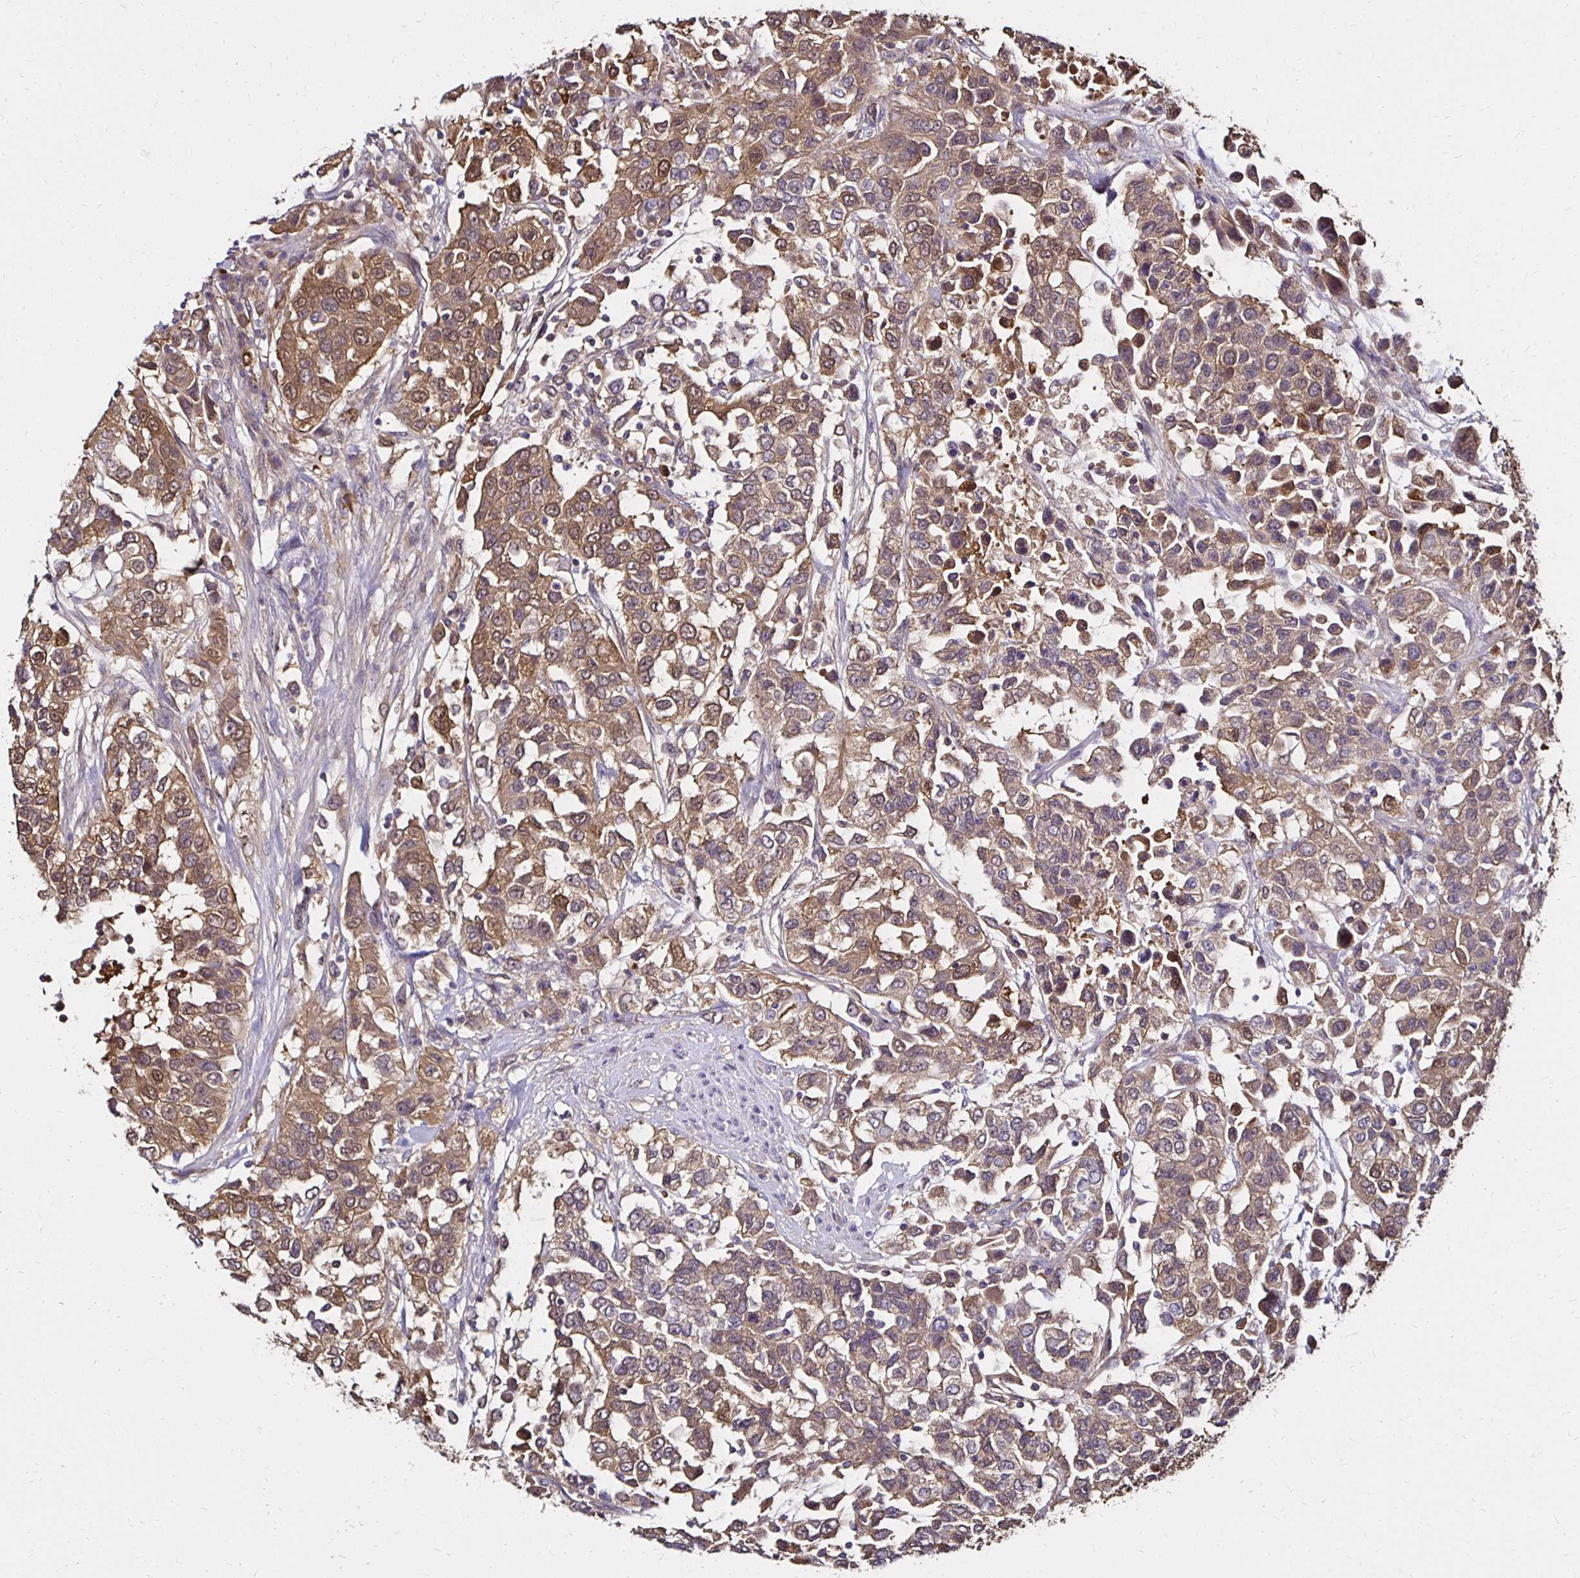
{"staining": {"intensity": "moderate", "quantity": ">75%", "location": "cytoplasmic/membranous,nuclear"}, "tissue": "urothelial cancer", "cell_type": "Tumor cells", "image_type": "cancer", "snomed": [{"axis": "morphology", "description": "Urothelial carcinoma, High grade"}, {"axis": "topography", "description": "Urinary bladder"}], "caption": "Immunohistochemistry of human urothelial cancer displays medium levels of moderate cytoplasmic/membranous and nuclear positivity in about >75% of tumor cells.", "gene": "TXN", "patient": {"sex": "female", "age": 80}}